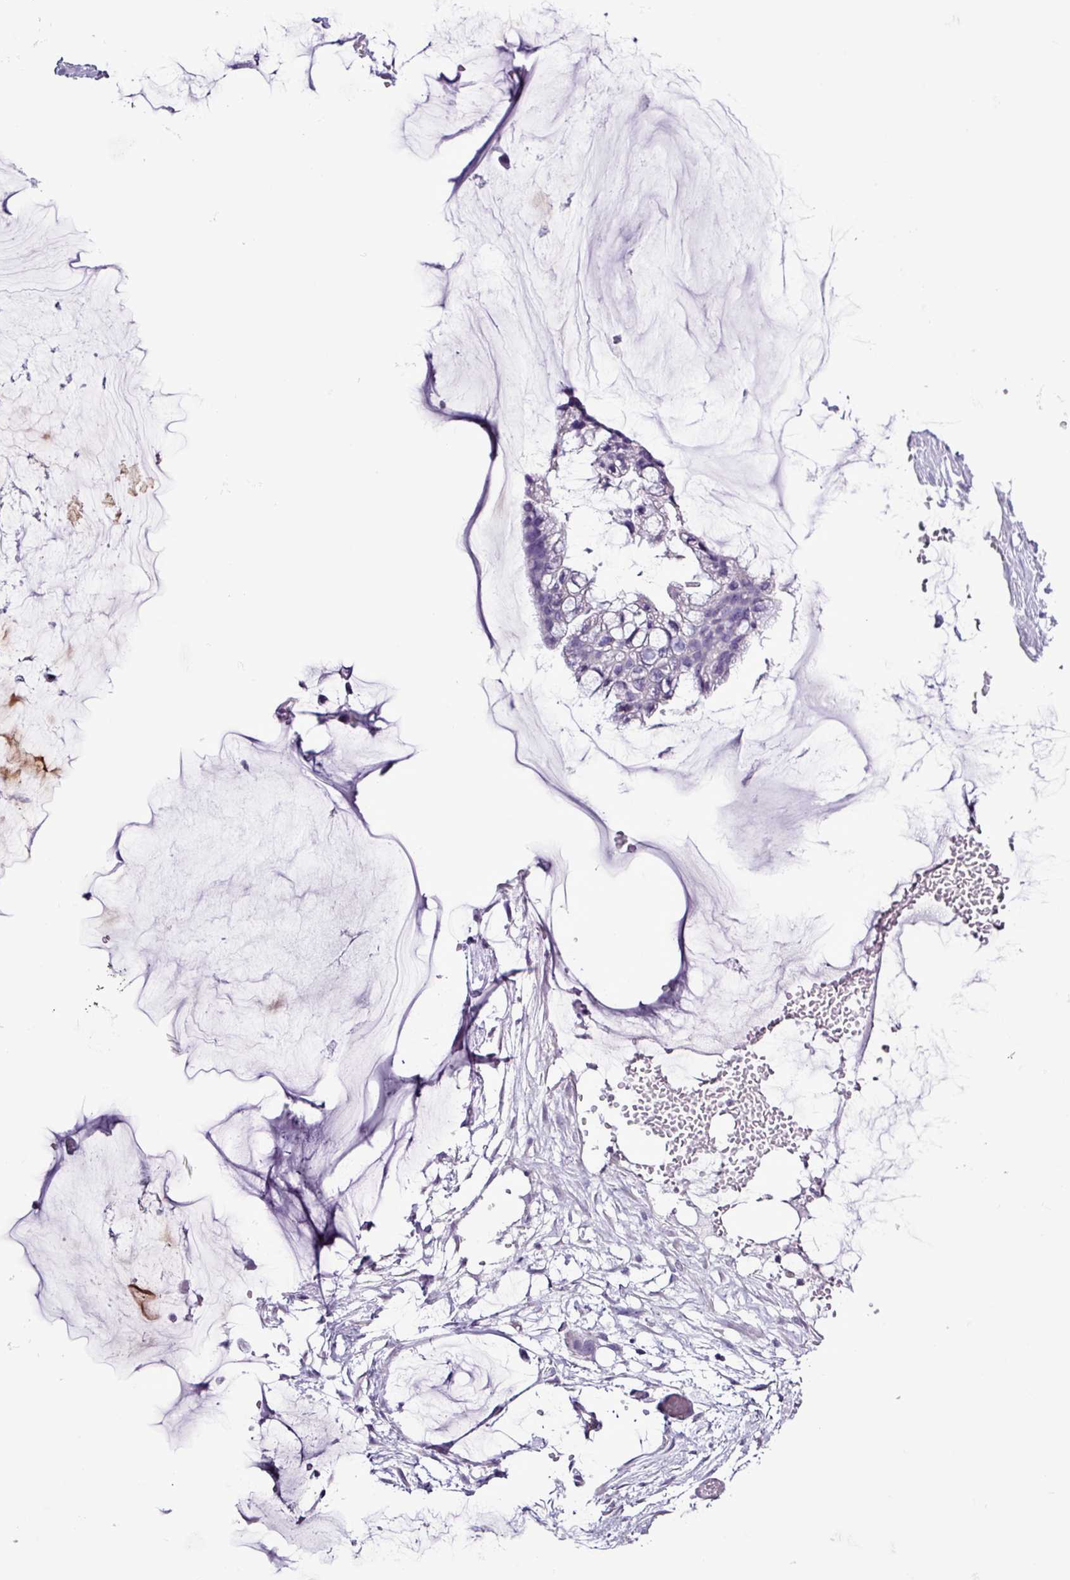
{"staining": {"intensity": "negative", "quantity": "none", "location": "none"}, "tissue": "ovarian cancer", "cell_type": "Tumor cells", "image_type": "cancer", "snomed": [{"axis": "morphology", "description": "Cystadenocarcinoma, mucinous, NOS"}, {"axis": "topography", "description": "Ovary"}], "caption": "A micrograph of human mucinous cystadenocarcinoma (ovarian) is negative for staining in tumor cells.", "gene": "ALDH3A1", "patient": {"sex": "female", "age": 39}}